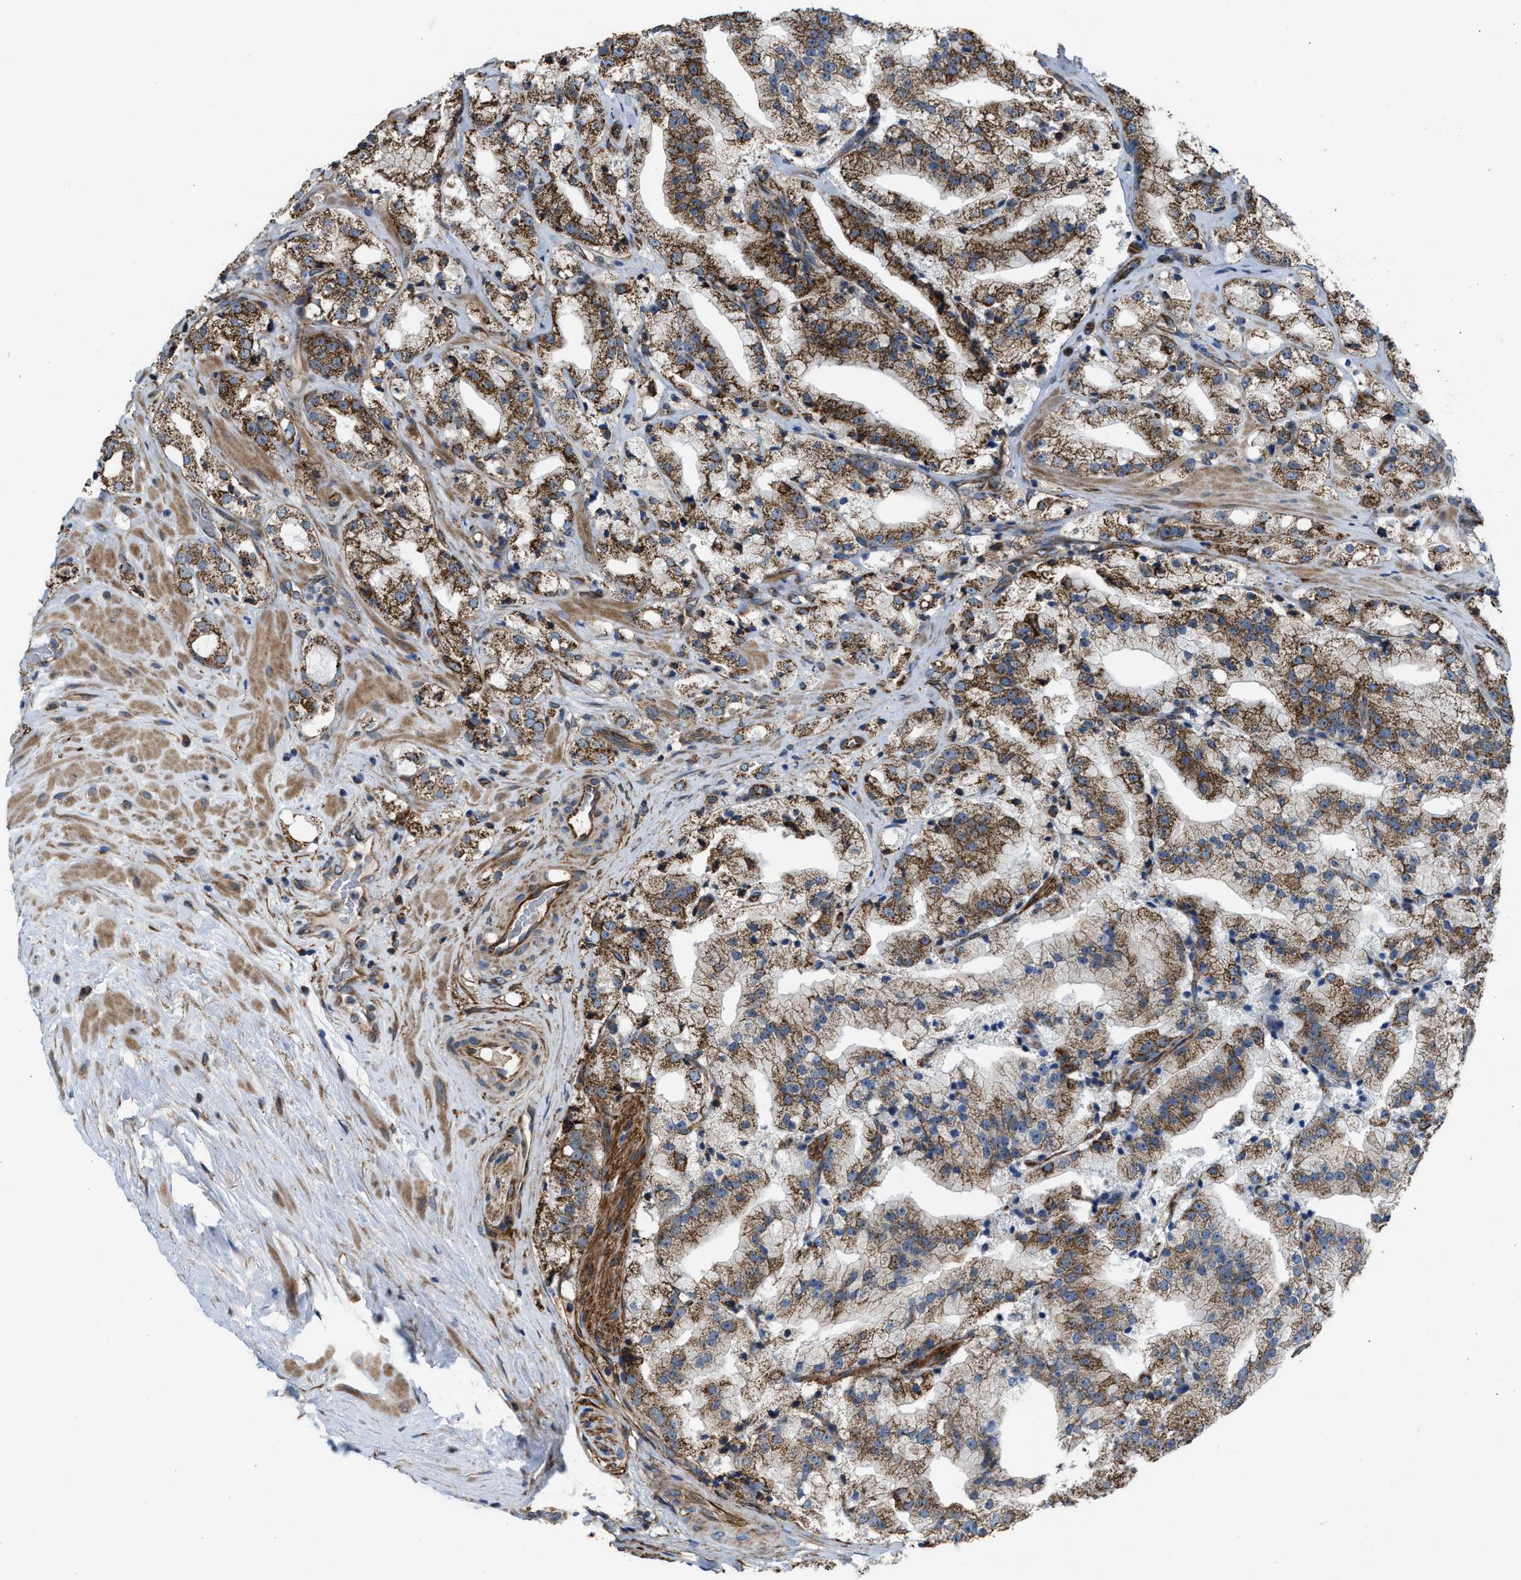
{"staining": {"intensity": "moderate", "quantity": ">75%", "location": "cytoplasmic/membranous"}, "tissue": "prostate cancer", "cell_type": "Tumor cells", "image_type": "cancer", "snomed": [{"axis": "morphology", "description": "Adenocarcinoma, High grade"}, {"axis": "topography", "description": "Prostate"}], "caption": "Protein staining of prostate high-grade adenocarcinoma tissue reveals moderate cytoplasmic/membranous expression in approximately >75% of tumor cells. The staining was performed using DAB to visualize the protein expression in brown, while the nuclei were stained in blue with hematoxylin (Magnification: 20x).", "gene": "SLC10A3", "patient": {"sex": "male", "age": 64}}